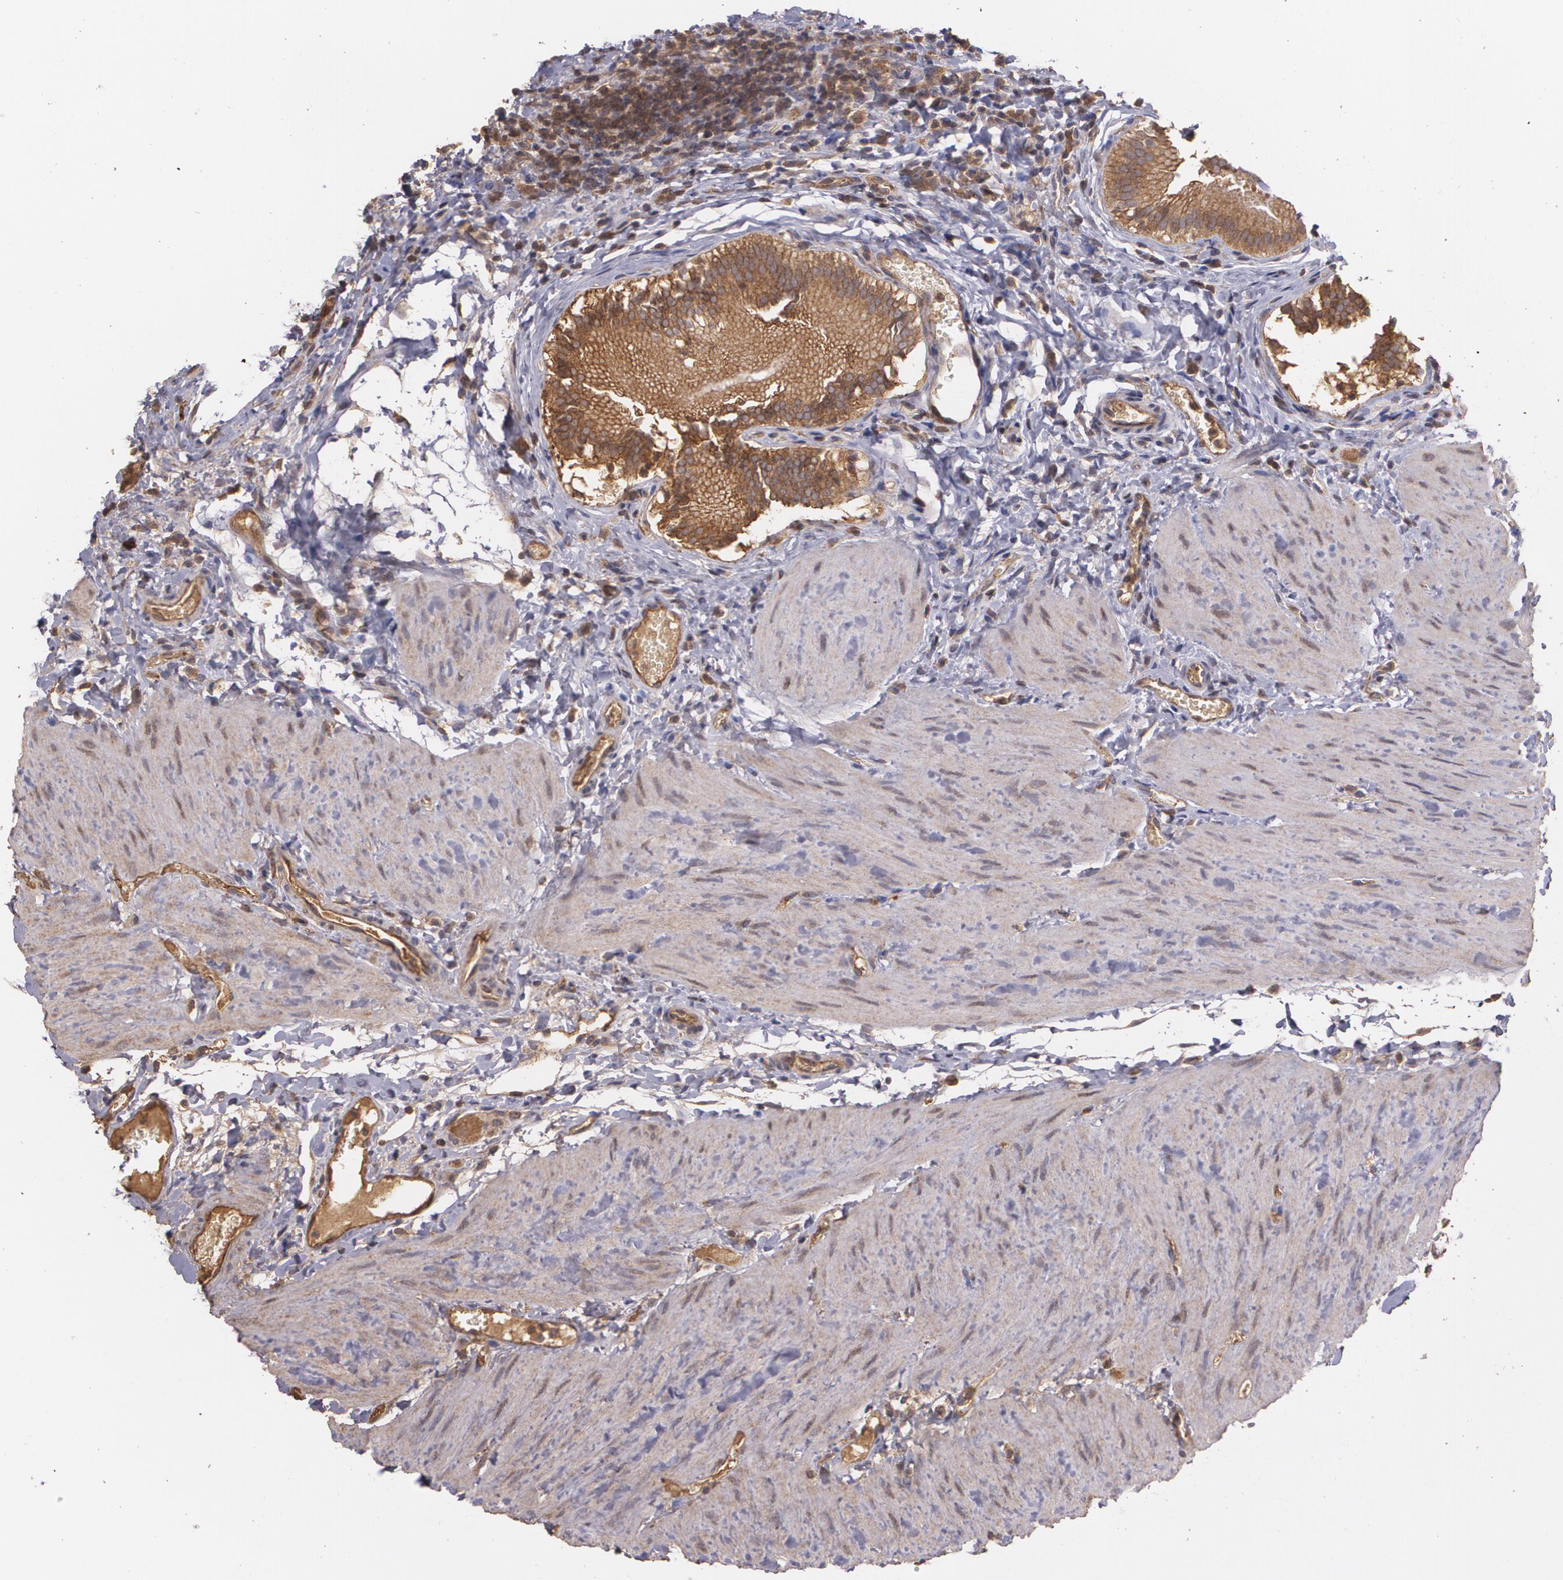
{"staining": {"intensity": "strong", "quantity": ">75%", "location": "cytoplasmic/membranous"}, "tissue": "gallbladder", "cell_type": "Glandular cells", "image_type": "normal", "snomed": [{"axis": "morphology", "description": "Normal tissue, NOS"}, {"axis": "topography", "description": "Gallbladder"}], "caption": "Glandular cells demonstrate high levels of strong cytoplasmic/membranous staining in approximately >75% of cells in normal human gallbladder.", "gene": "ECE1", "patient": {"sex": "female", "age": 24}}